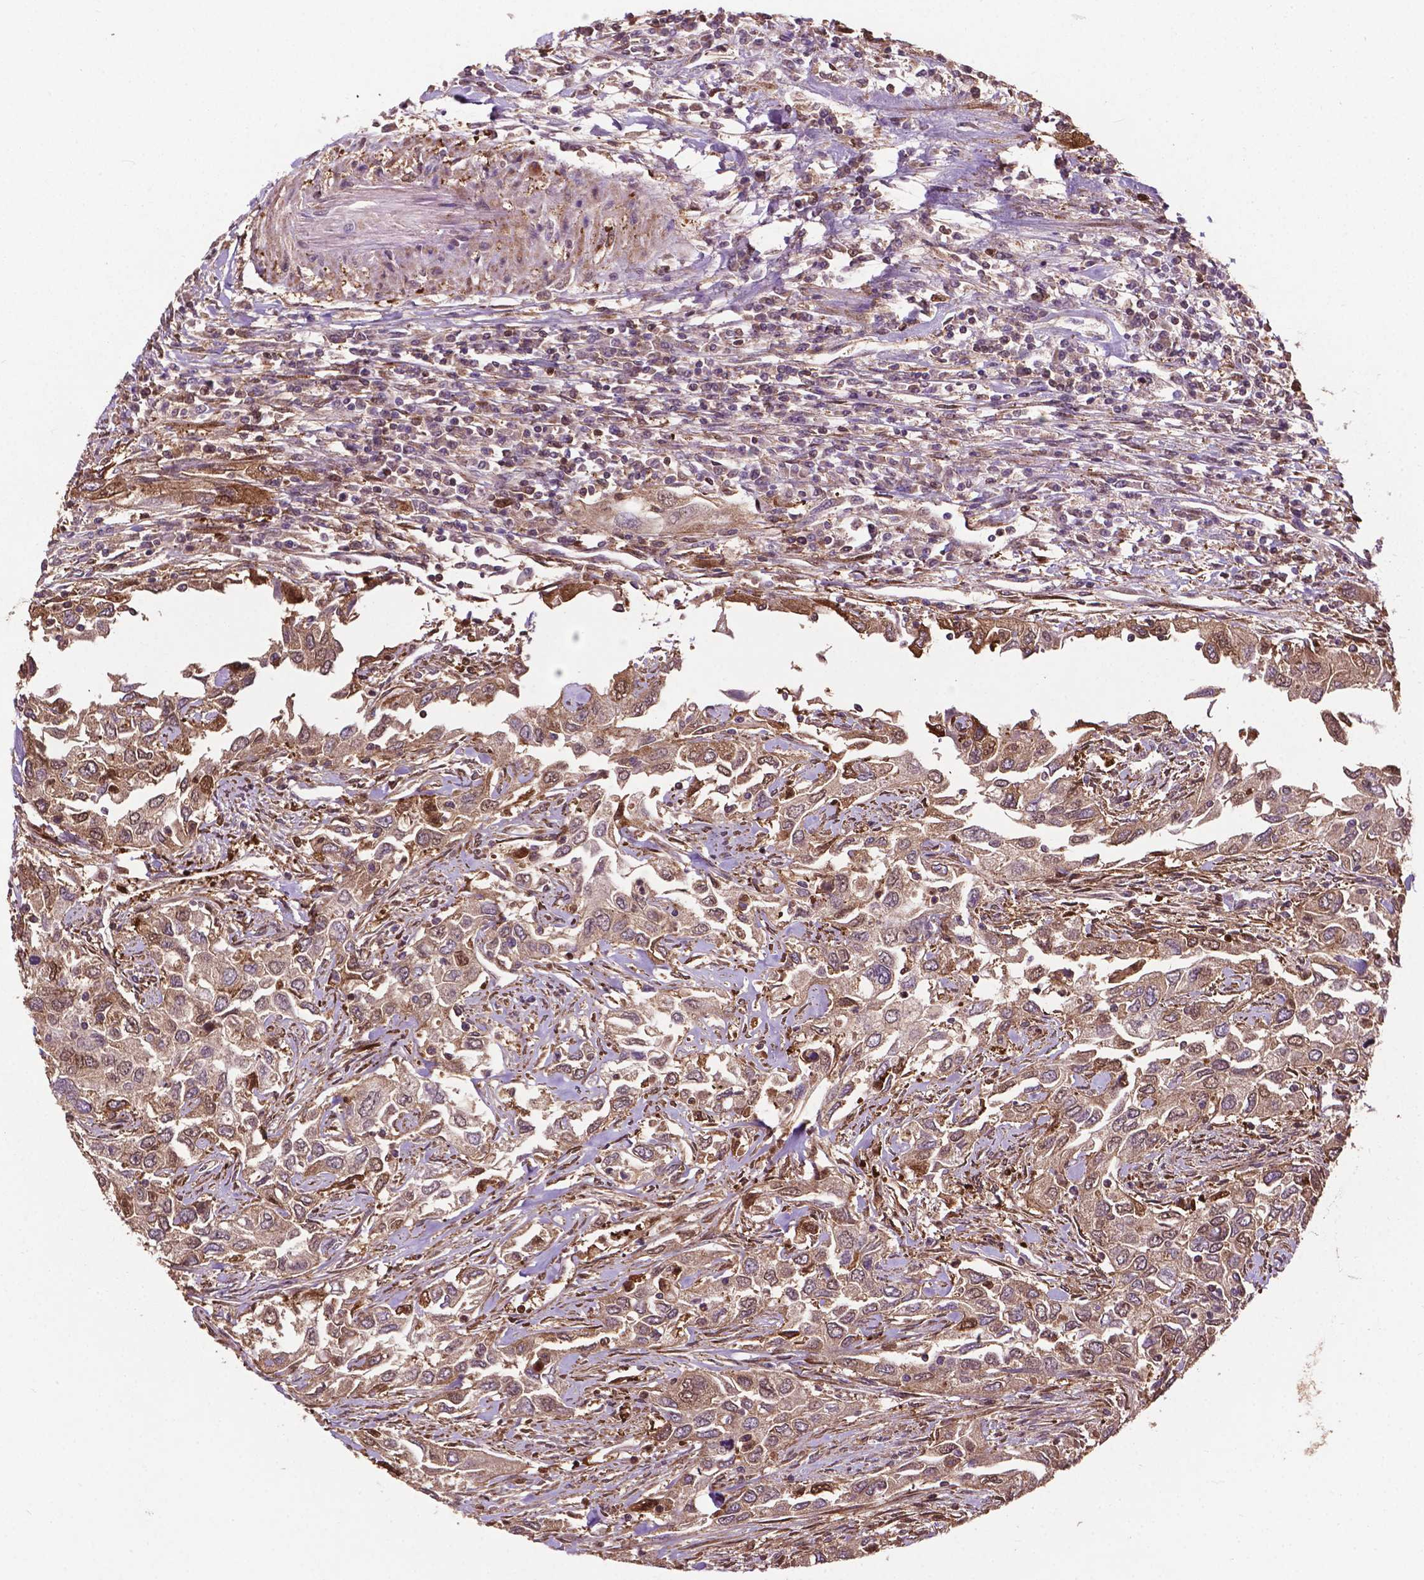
{"staining": {"intensity": "moderate", "quantity": ">75%", "location": "cytoplasmic/membranous"}, "tissue": "urothelial cancer", "cell_type": "Tumor cells", "image_type": "cancer", "snomed": [{"axis": "morphology", "description": "Urothelial carcinoma, High grade"}, {"axis": "topography", "description": "Urinary bladder"}], "caption": "Protein expression analysis of human urothelial cancer reveals moderate cytoplasmic/membranous staining in approximately >75% of tumor cells.", "gene": "SMAD3", "patient": {"sex": "male", "age": 76}}